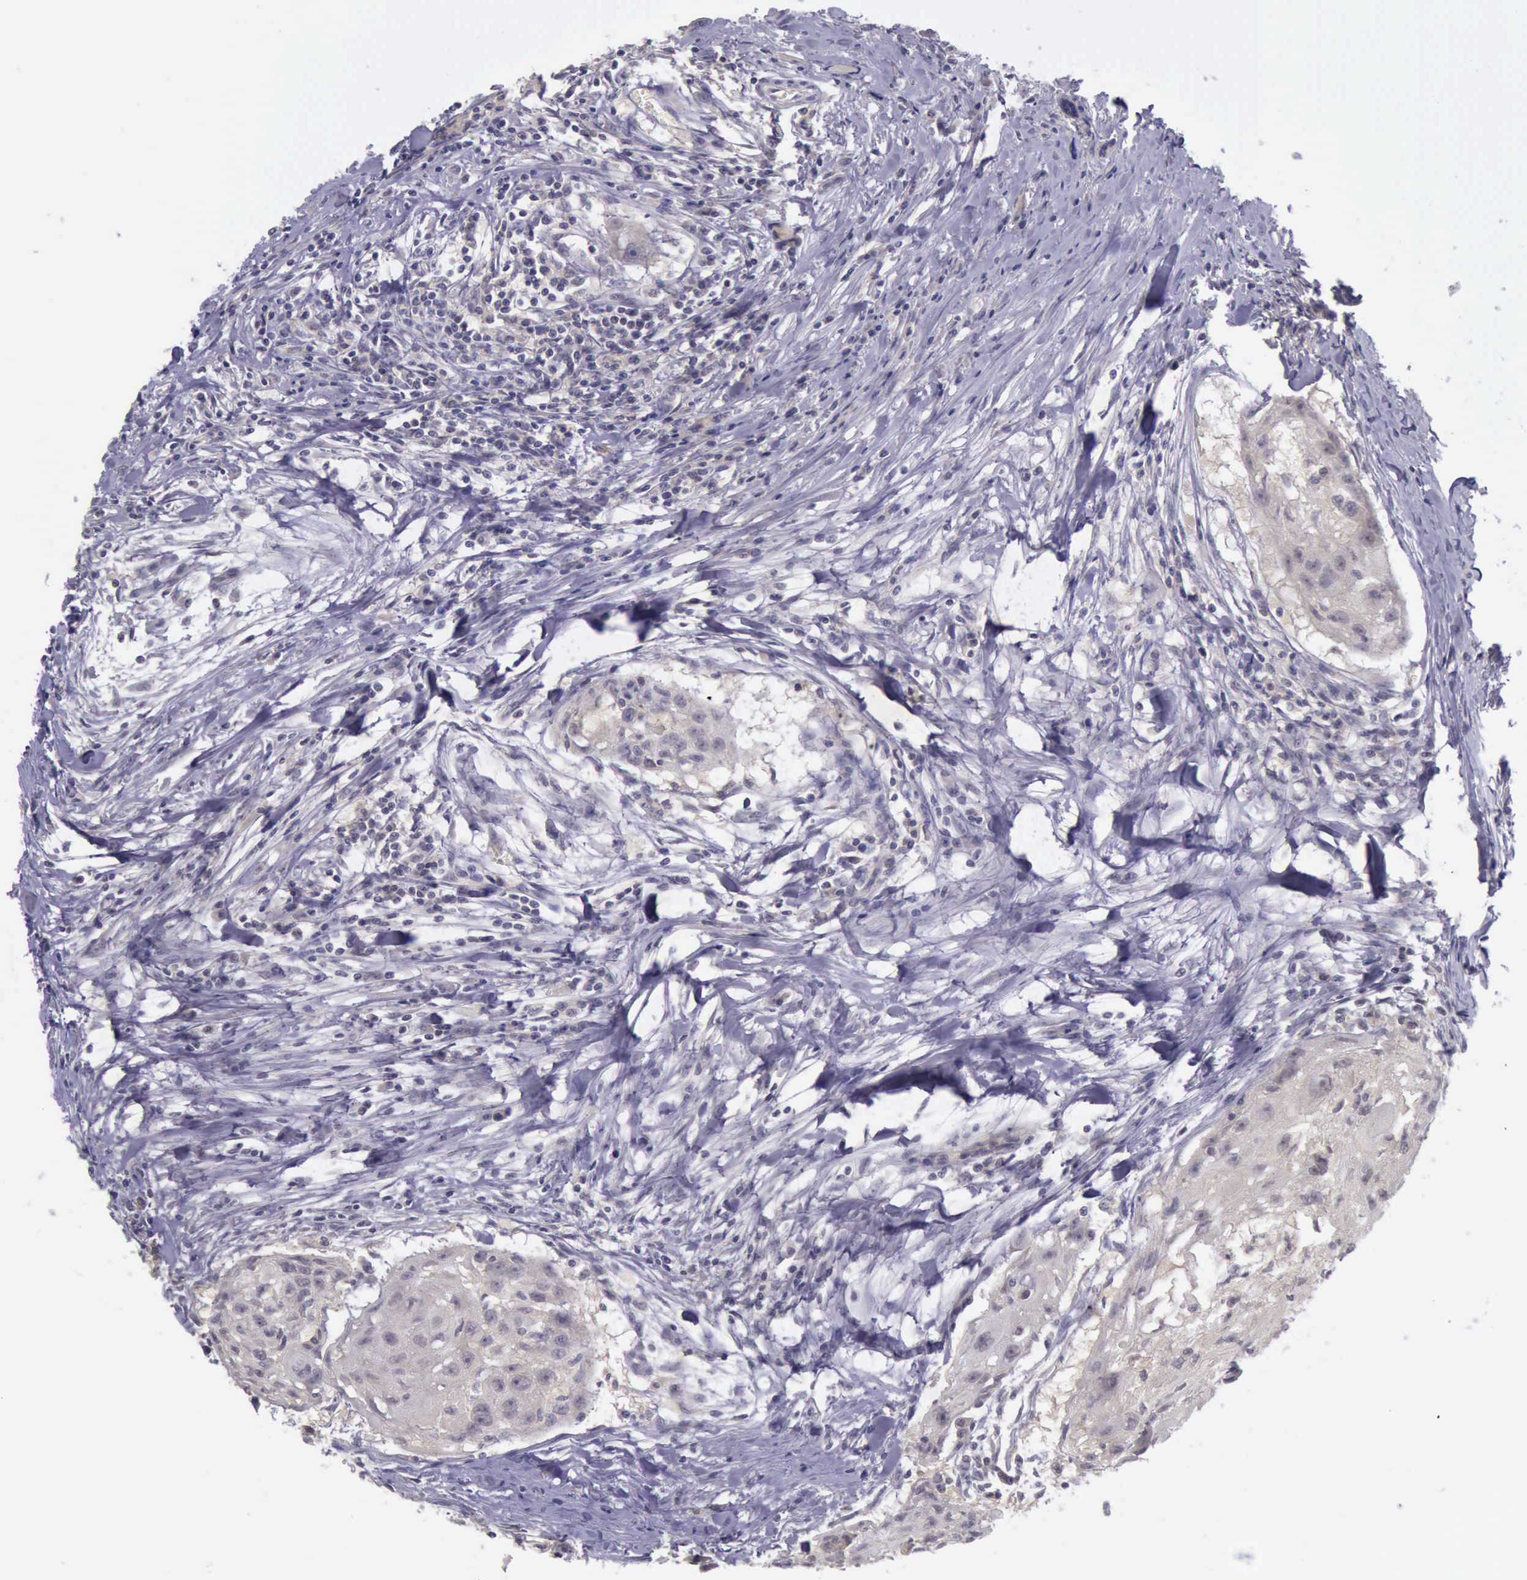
{"staining": {"intensity": "weak", "quantity": ">75%", "location": "cytoplasmic/membranous"}, "tissue": "head and neck cancer", "cell_type": "Tumor cells", "image_type": "cancer", "snomed": [{"axis": "morphology", "description": "Squamous cell carcinoma, NOS"}, {"axis": "topography", "description": "Head-Neck"}], "caption": "Immunohistochemistry (DAB (3,3'-diaminobenzidine)) staining of human squamous cell carcinoma (head and neck) reveals weak cytoplasmic/membranous protein expression in approximately >75% of tumor cells.", "gene": "ARNT2", "patient": {"sex": "male", "age": 64}}